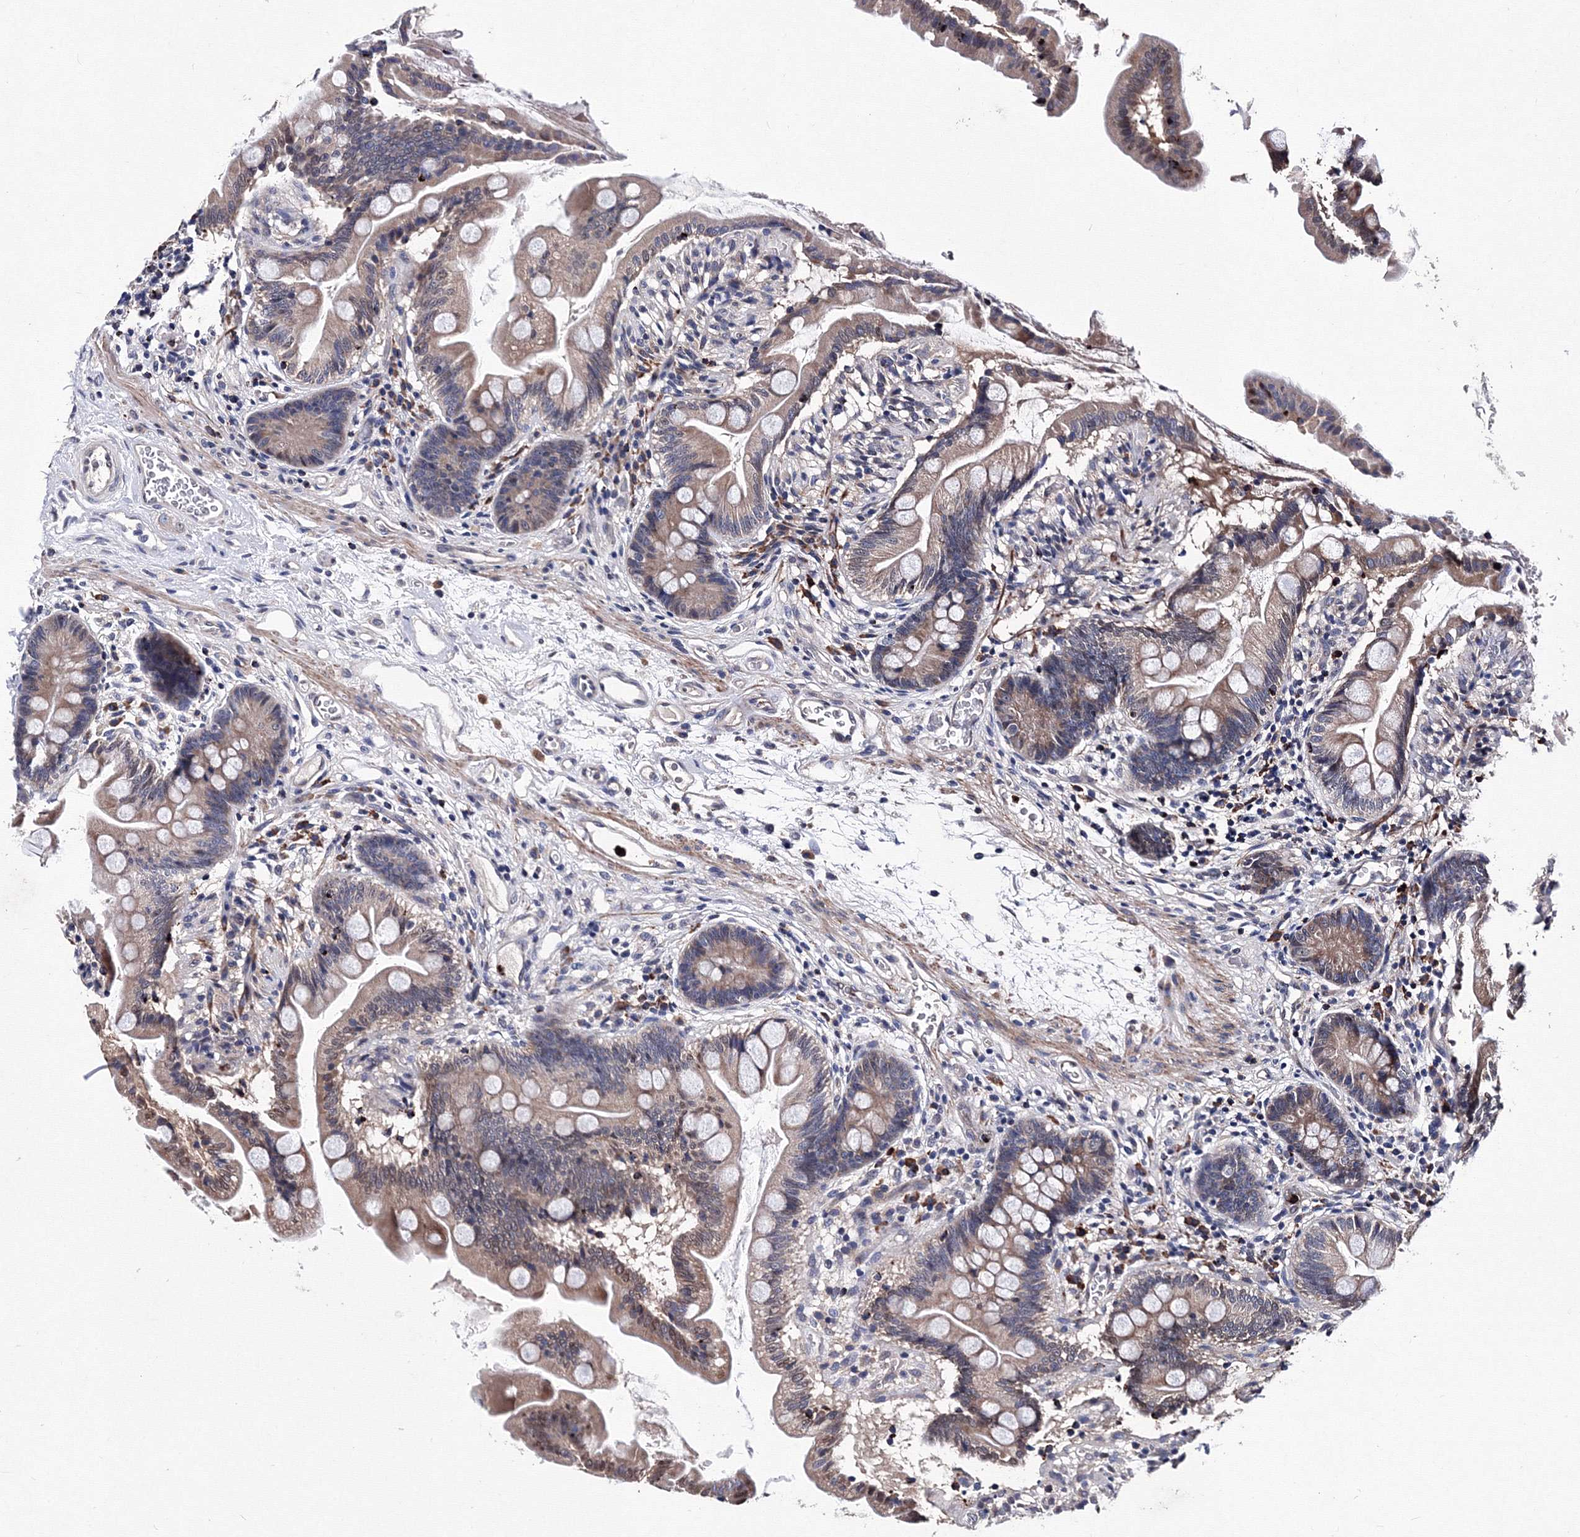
{"staining": {"intensity": "moderate", "quantity": ">75%", "location": "cytoplasmic/membranous"}, "tissue": "small intestine", "cell_type": "Glandular cells", "image_type": "normal", "snomed": [{"axis": "morphology", "description": "Normal tissue, NOS"}, {"axis": "topography", "description": "Small intestine"}], "caption": "The histopathology image reveals a brown stain indicating the presence of a protein in the cytoplasmic/membranous of glandular cells in small intestine. The staining is performed using DAB brown chromogen to label protein expression. The nuclei are counter-stained blue using hematoxylin.", "gene": "PHYKPL", "patient": {"sex": "female", "age": 56}}